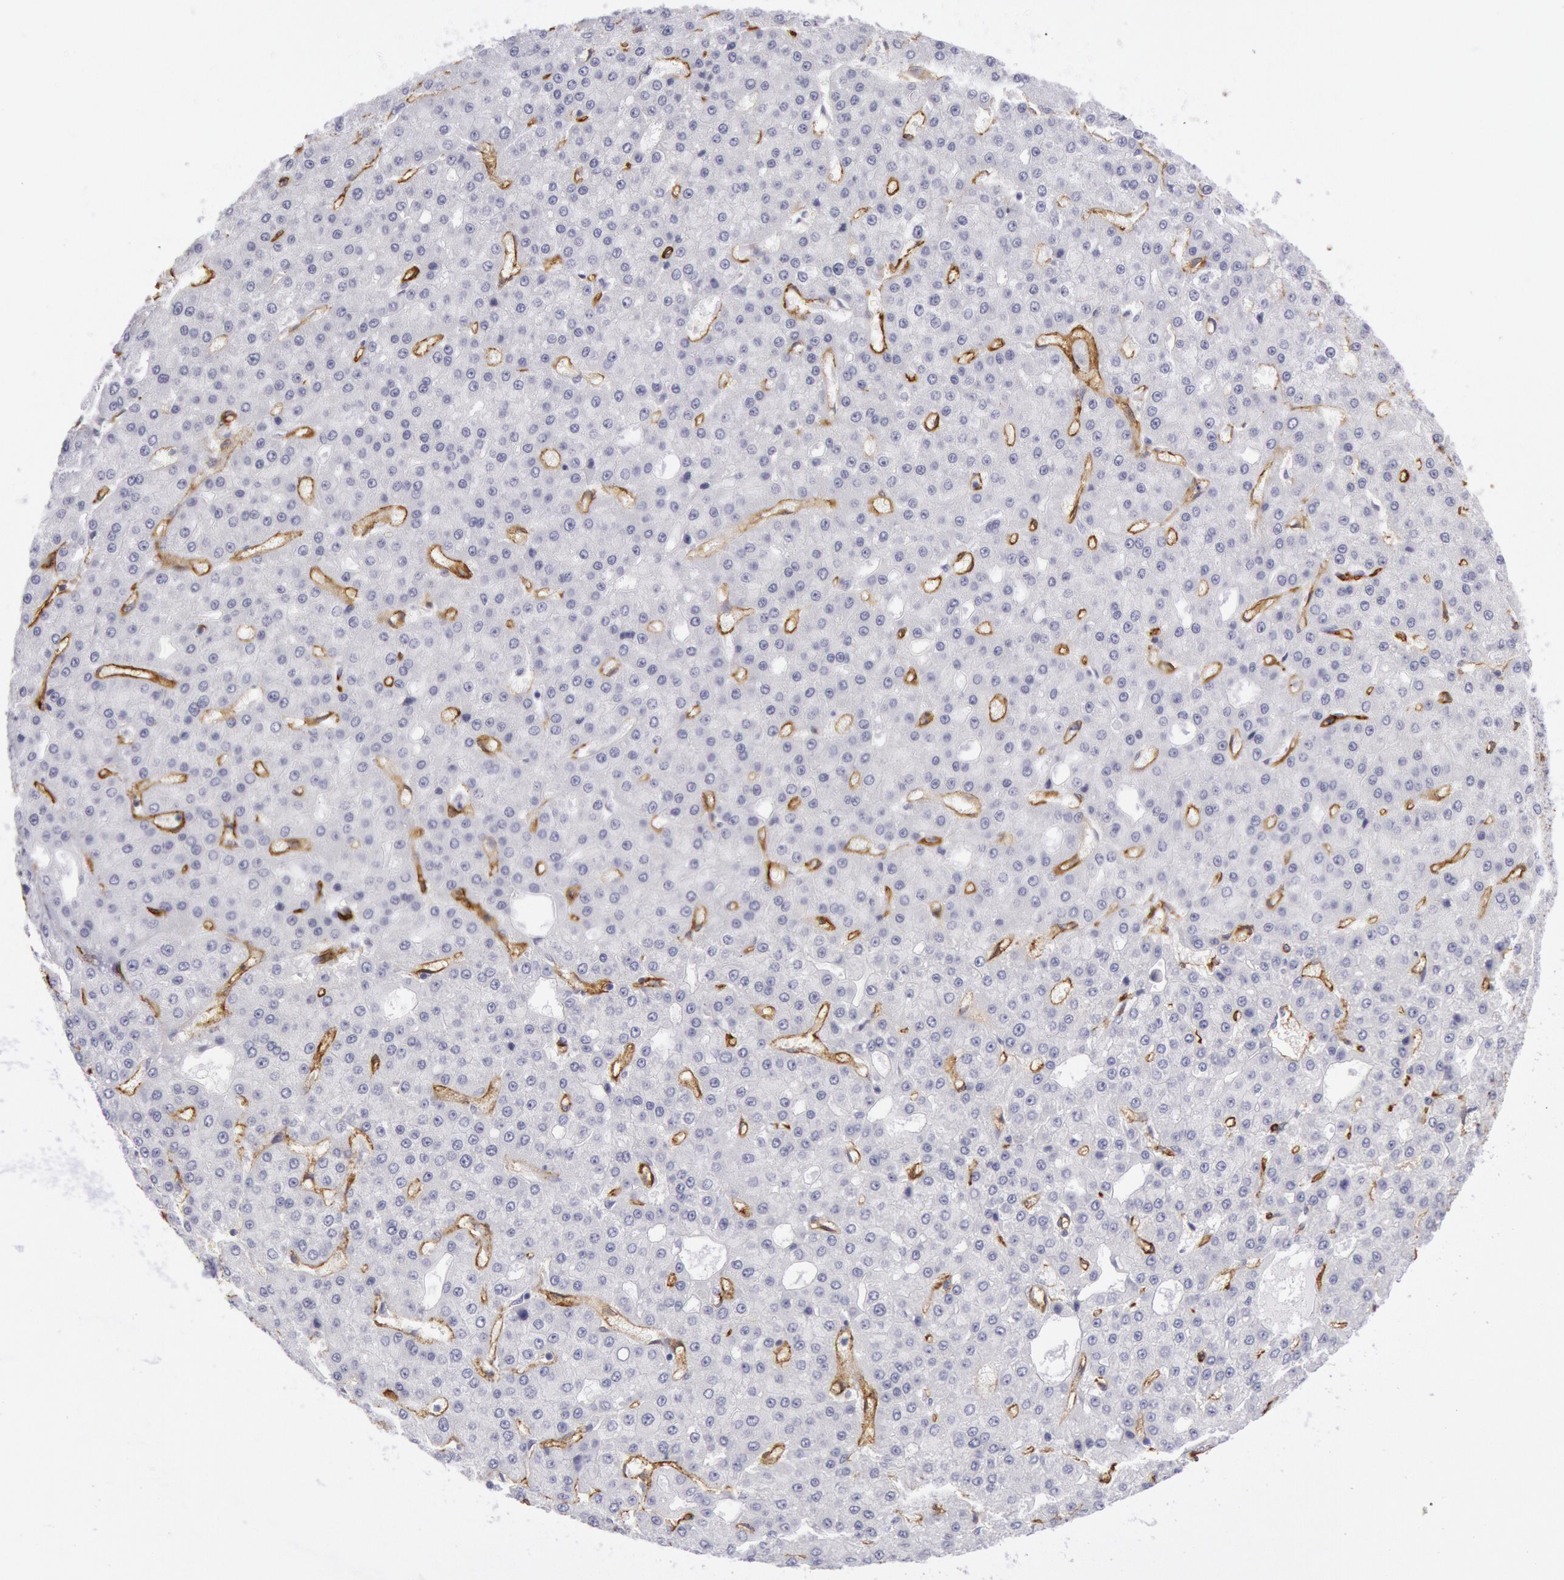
{"staining": {"intensity": "negative", "quantity": "none", "location": "none"}, "tissue": "liver cancer", "cell_type": "Tumor cells", "image_type": "cancer", "snomed": [{"axis": "morphology", "description": "Carcinoma, Hepatocellular, NOS"}, {"axis": "topography", "description": "Liver"}], "caption": "IHC photomicrograph of liver cancer stained for a protein (brown), which demonstrates no positivity in tumor cells. (DAB IHC visualized using brightfield microscopy, high magnification).", "gene": "CDH13", "patient": {"sex": "male", "age": 47}}